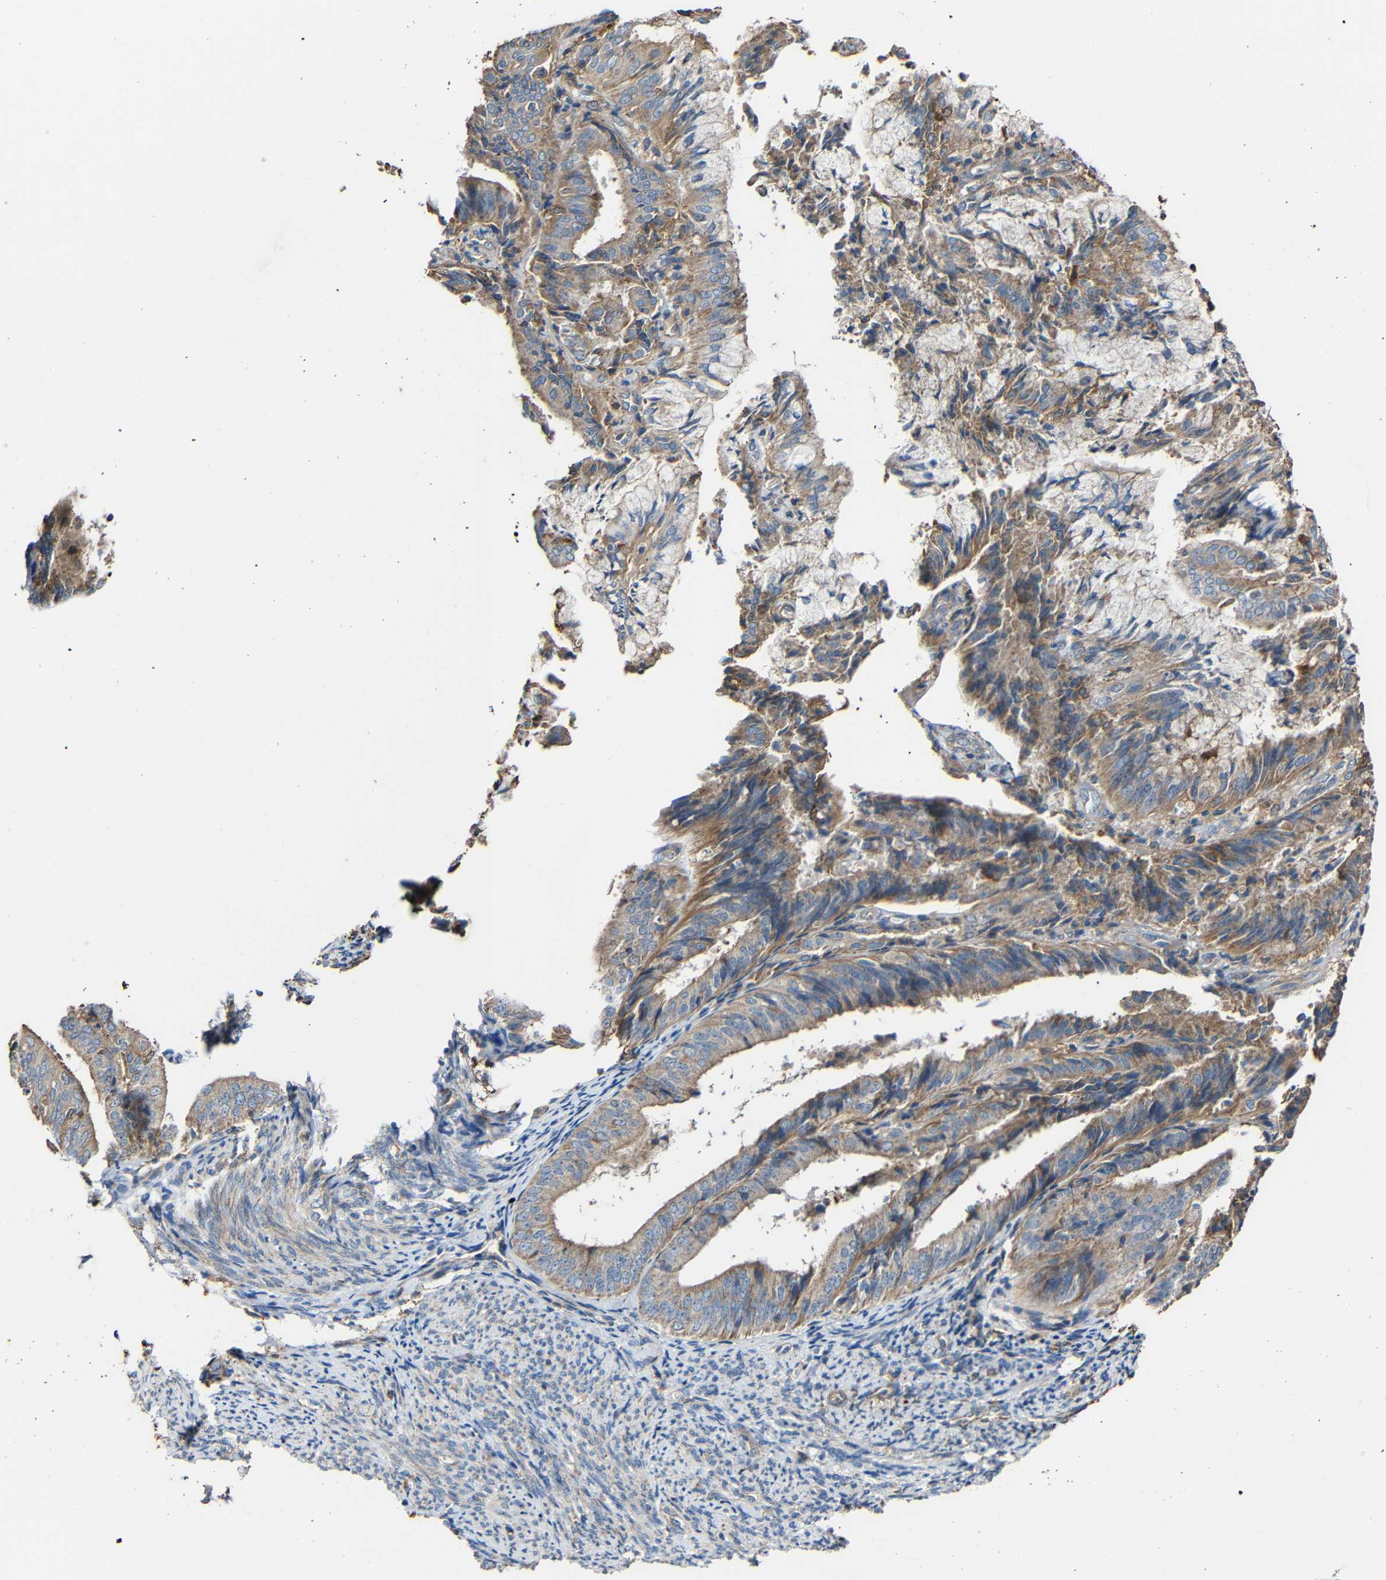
{"staining": {"intensity": "weak", "quantity": "25%-75%", "location": "cytoplasmic/membranous"}, "tissue": "endometrial cancer", "cell_type": "Tumor cells", "image_type": "cancer", "snomed": [{"axis": "morphology", "description": "Adenocarcinoma, NOS"}, {"axis": "topography", "description": "Endometrium"}], "caption": "The image shows a brown stain indicating the presence of a protein in the cytoplasmic/membranous of tumor cells in endometrial adenocarcinoma.", "gene": "RHOT2", "patient": {"sex": "female", "age": 63}}